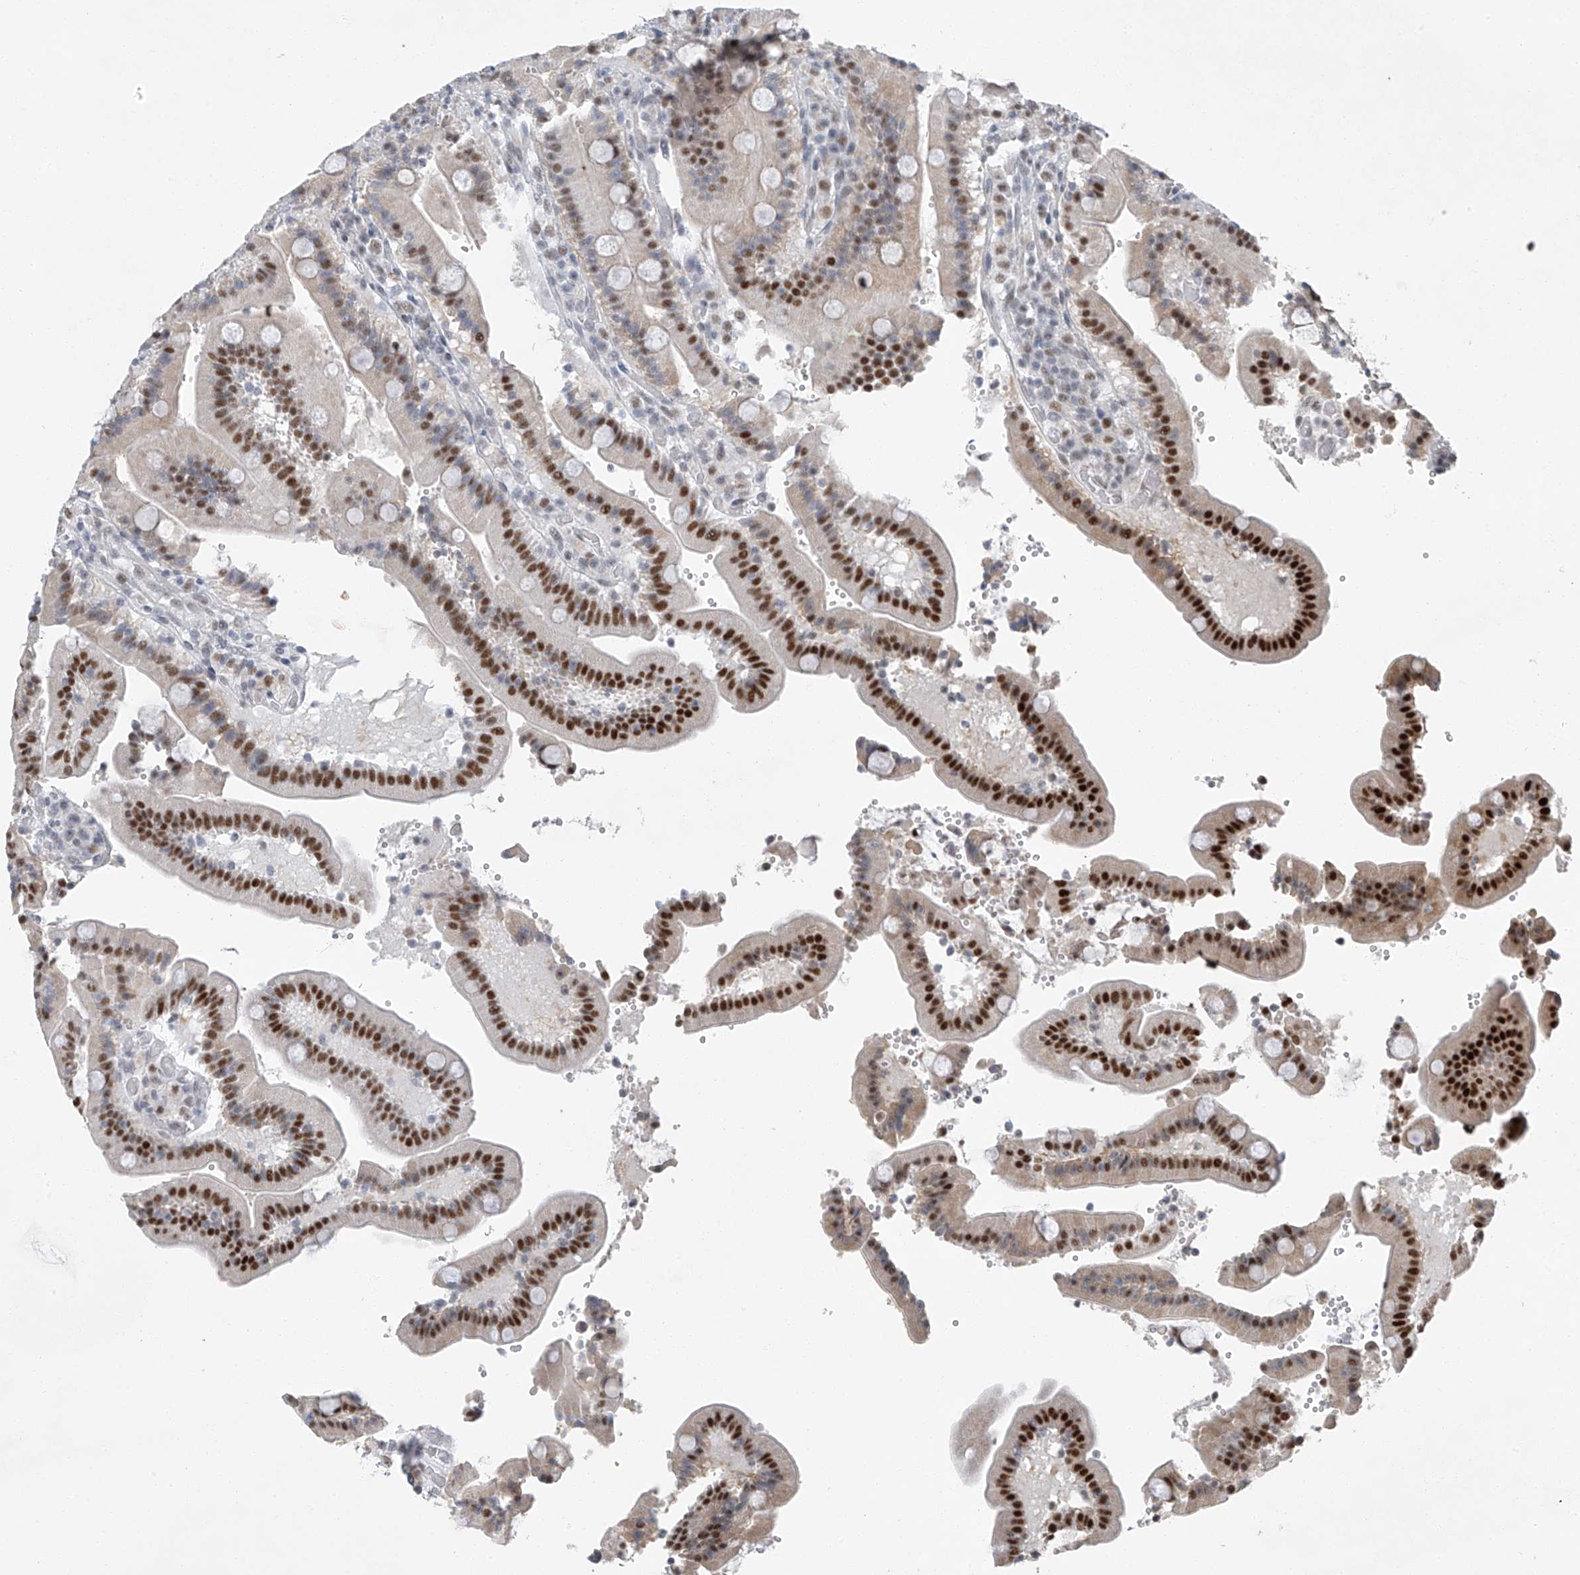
{"staining": {"intensity": "strong", "quantity": "<25%", "location": "nuclear"}, "tissue": "duodenum", "cell_type": "Glandular cells", "image_type": "normal", "snomed": [{"axis": "morphology", "description": "Normal tissue, NOS"}, {"axis": "topography", "description": "Duodenum"}], "caption": "Protein expression by immunohistochemistry (IHC) demonstrates strong nuclear positivity in about <25% of glandular cells in benign duodenum.", "gene": "TAF8", "patient": {"sex": "female", "age": 62}}